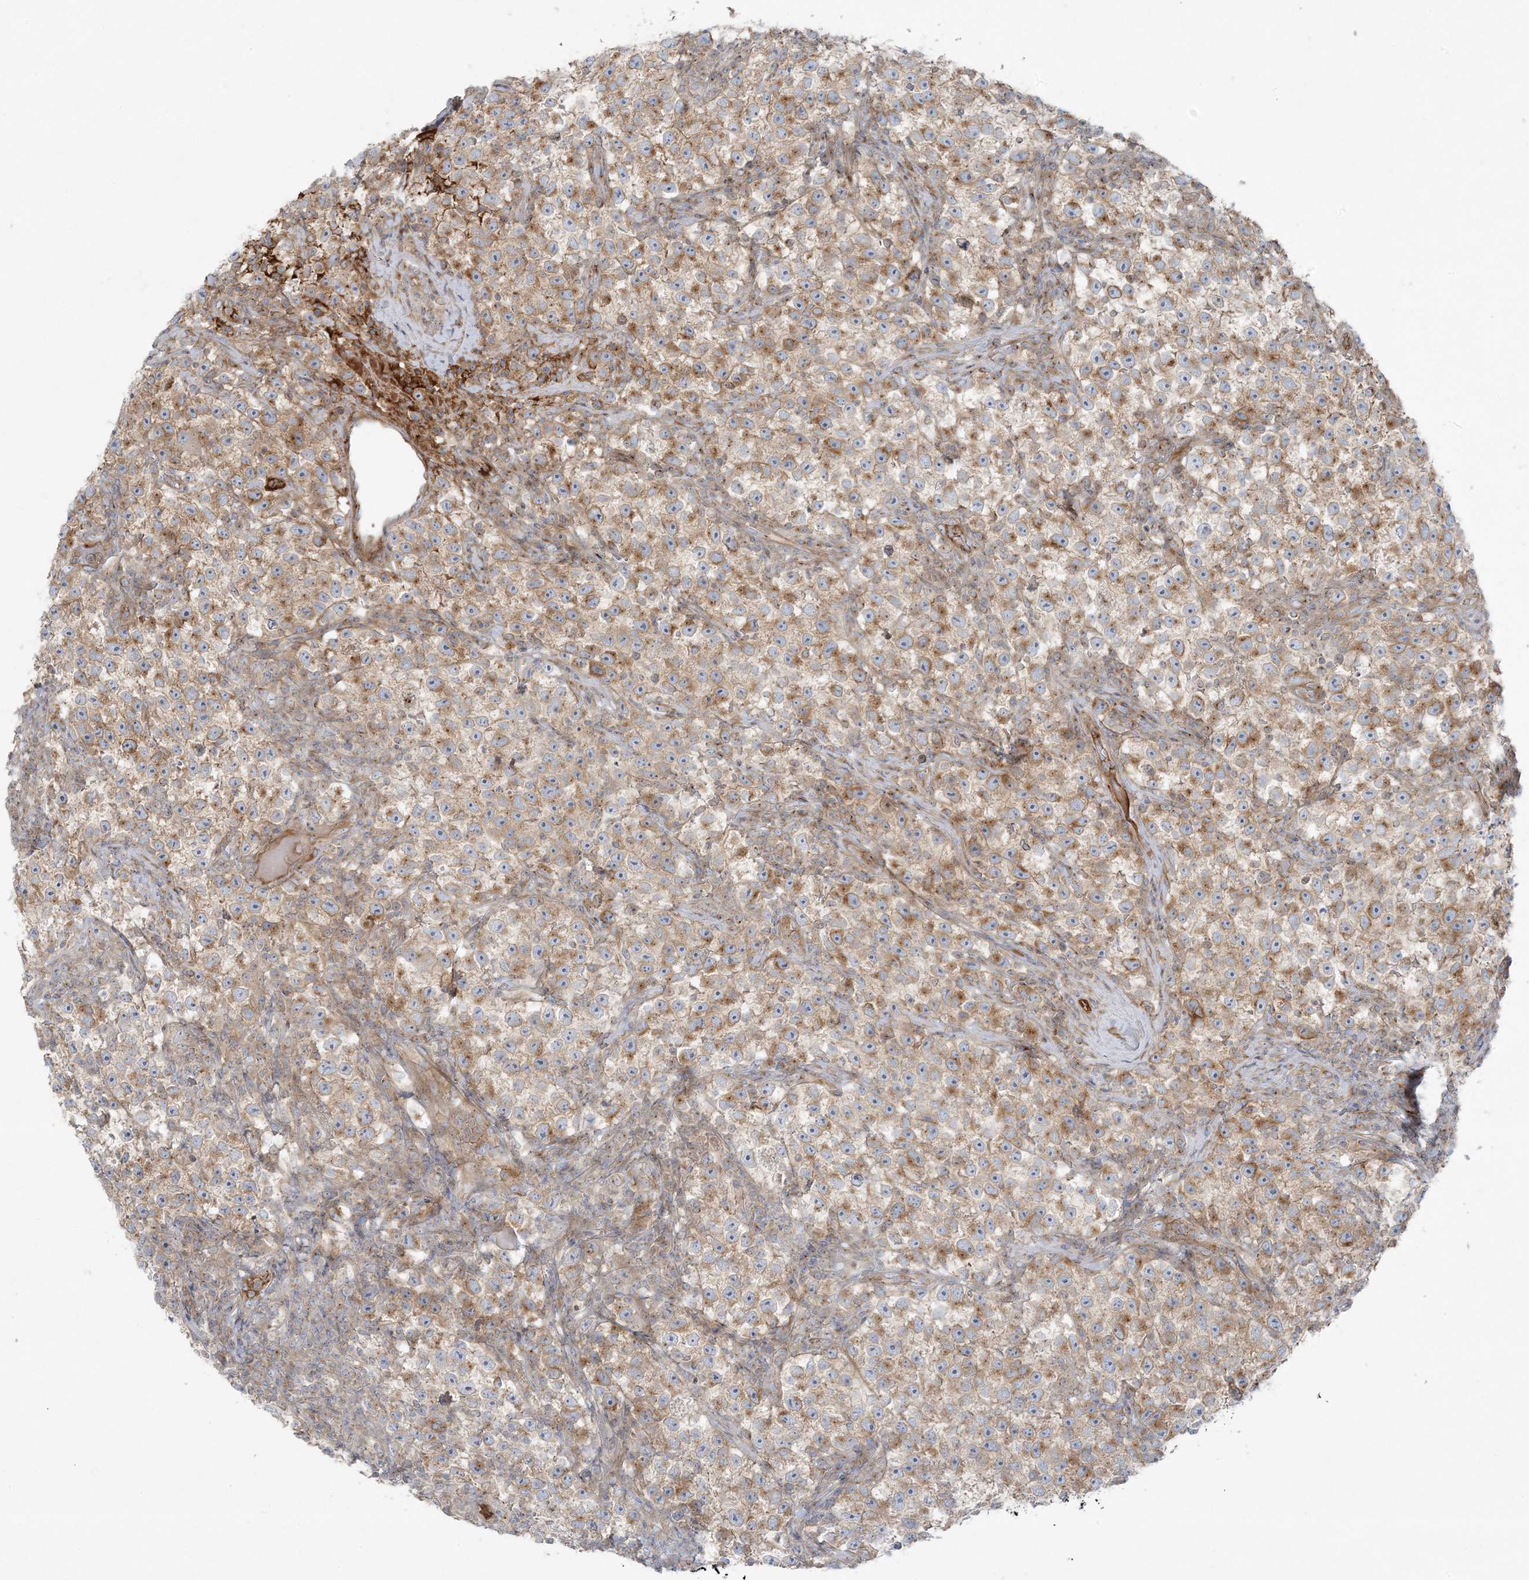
{"staining": {"intensity": "moderate", "quantity": ">75%", "location": "cytoplasmic/membranous"}, "tissue": "testis cancer", "cell_type": "Tumor cells", "image_type": "cancer", "snomed": [{"axis": "morphology", "description": "Seminoma, NOS"}, {"axis": "topography", "description": "Testis"}], "caption": "Immunohistochemical staining of seminoma (testis) exhibits medium levels of moderate cytoplasmic/membranous protein positivity in about >75% of tumor cells.", "gene": "PIK3R4", "patient": {"sex": "male", "age": 22}}